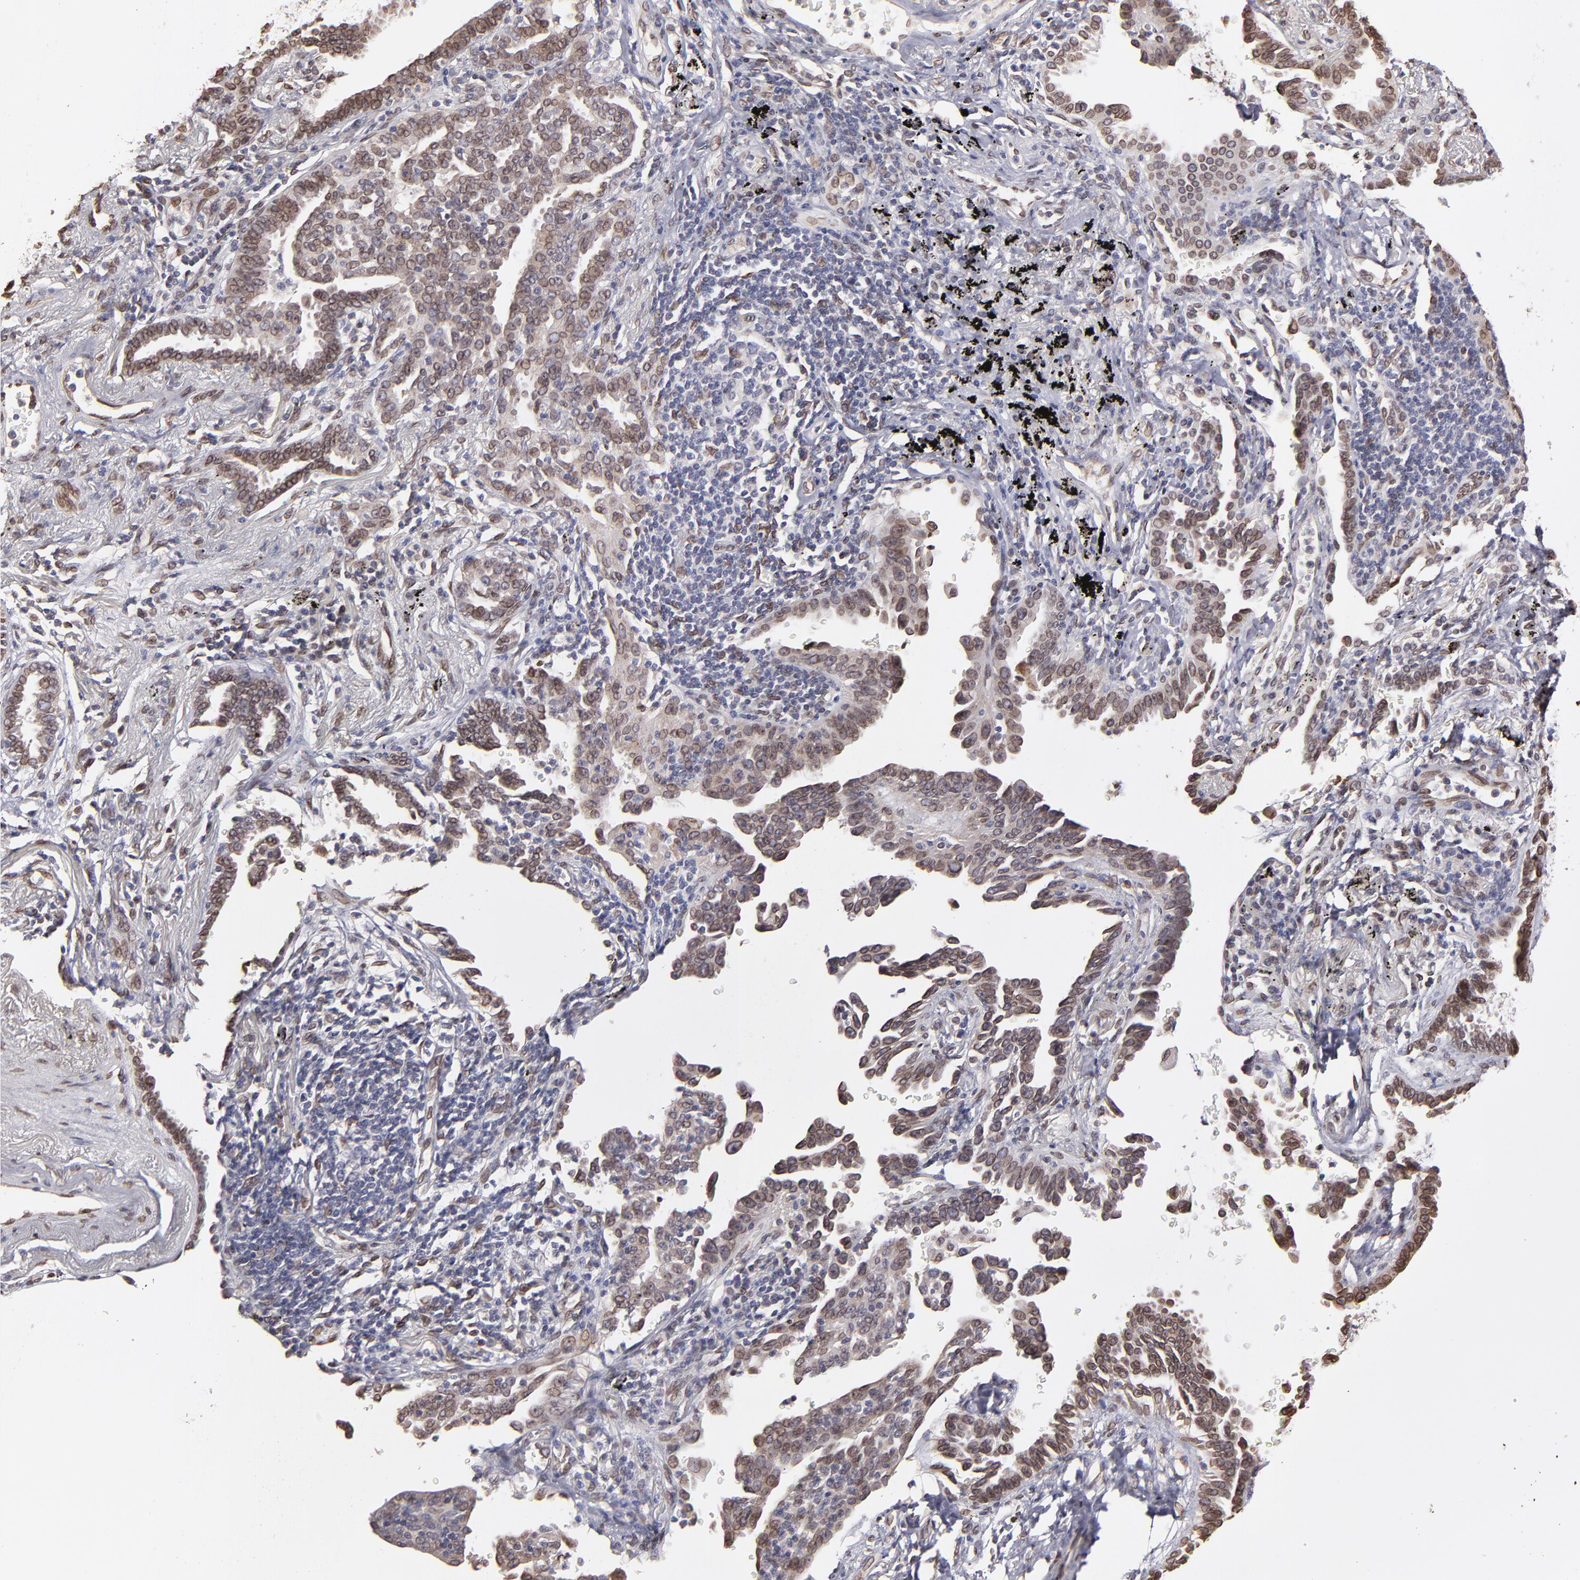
{"staining": {"intensity": "moderate", "quantity": ">75%", "location": "cytoplasmic/membranous,nuclear"}, "tissue": "lung cancer", "cell_type": "Tumor cells", "image_type": "cancer", "snomed": [{"axis": "morphology", "description": "Adenocarcinoma, NOS"}, {"axis": "topography", "description": "Lung"}], "caption": "This image demonstrates lung cancer (adenocarcinoma) stained with immunohistochemistry to label a protein in brown. The cytoplasmic/membranous and nuclear of tumor cells show moderate positivity for the protein. Nuclei are counter-stained blue.", "gene": "PUM3", "patient": {"sex": "female", "age": 64}}